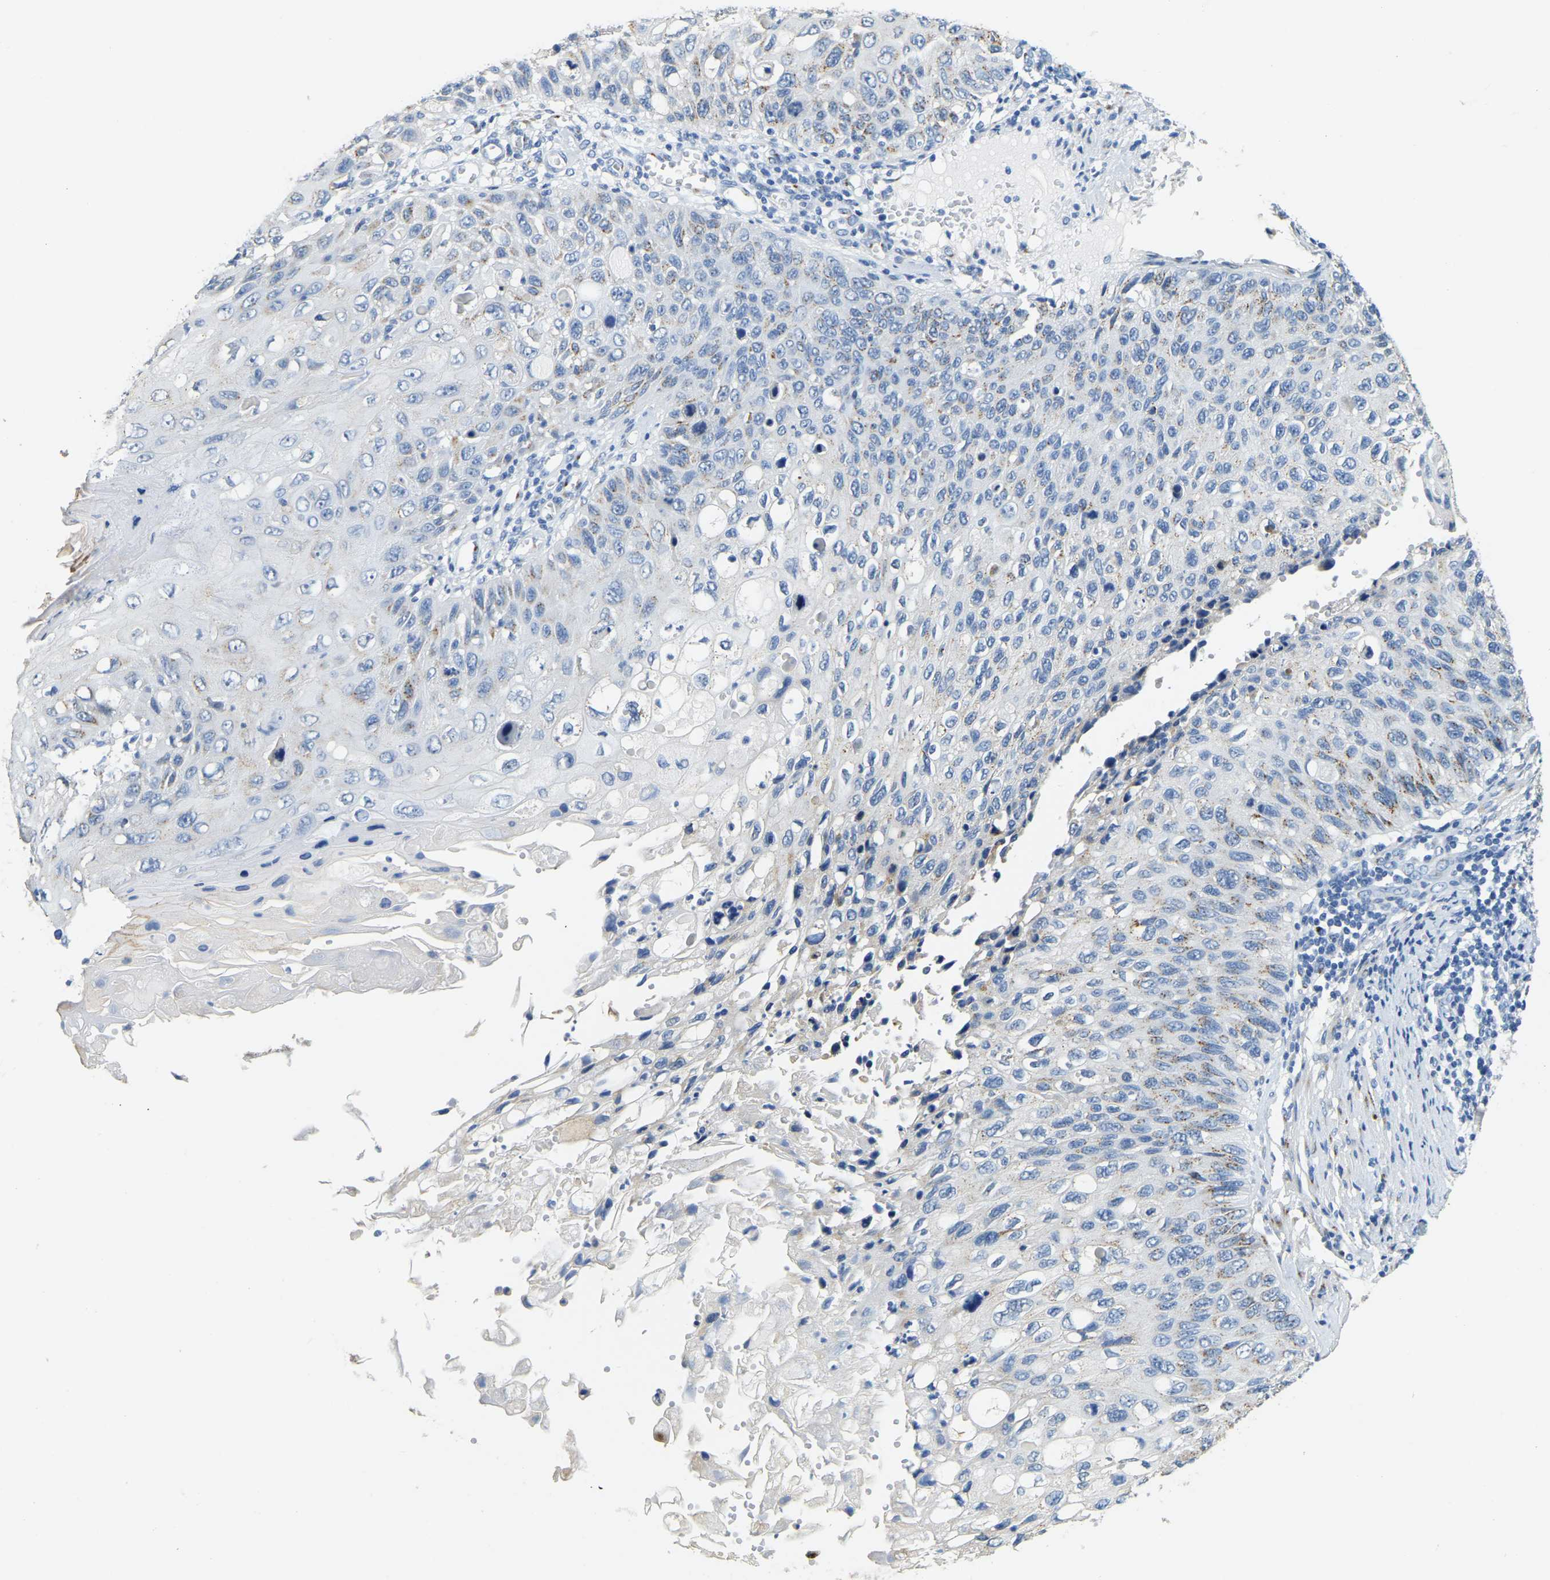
{"staining": {"intensity": "weak", "quantity": "25%-75%", "location": "cytoplasmic/membranous"}, "tissue": "cervical cancer", "cell_type": "Tumor cells", "image_type": "cancer", "snomed": [{"axis": "morphology", "description": "Squamous cell carcinoma, NOS"}, {"axis": "topography", "description": "Cervix"}], "caption": "This is a micrograph of immunohistochemistry (IHC) staining of cervical squamous cell carcinoma, which shows weak expression in the cytoplasmic/membranous of tumor cells.", "gene": "FAM174A", "patient": {"sex": "female", "age": 70}}